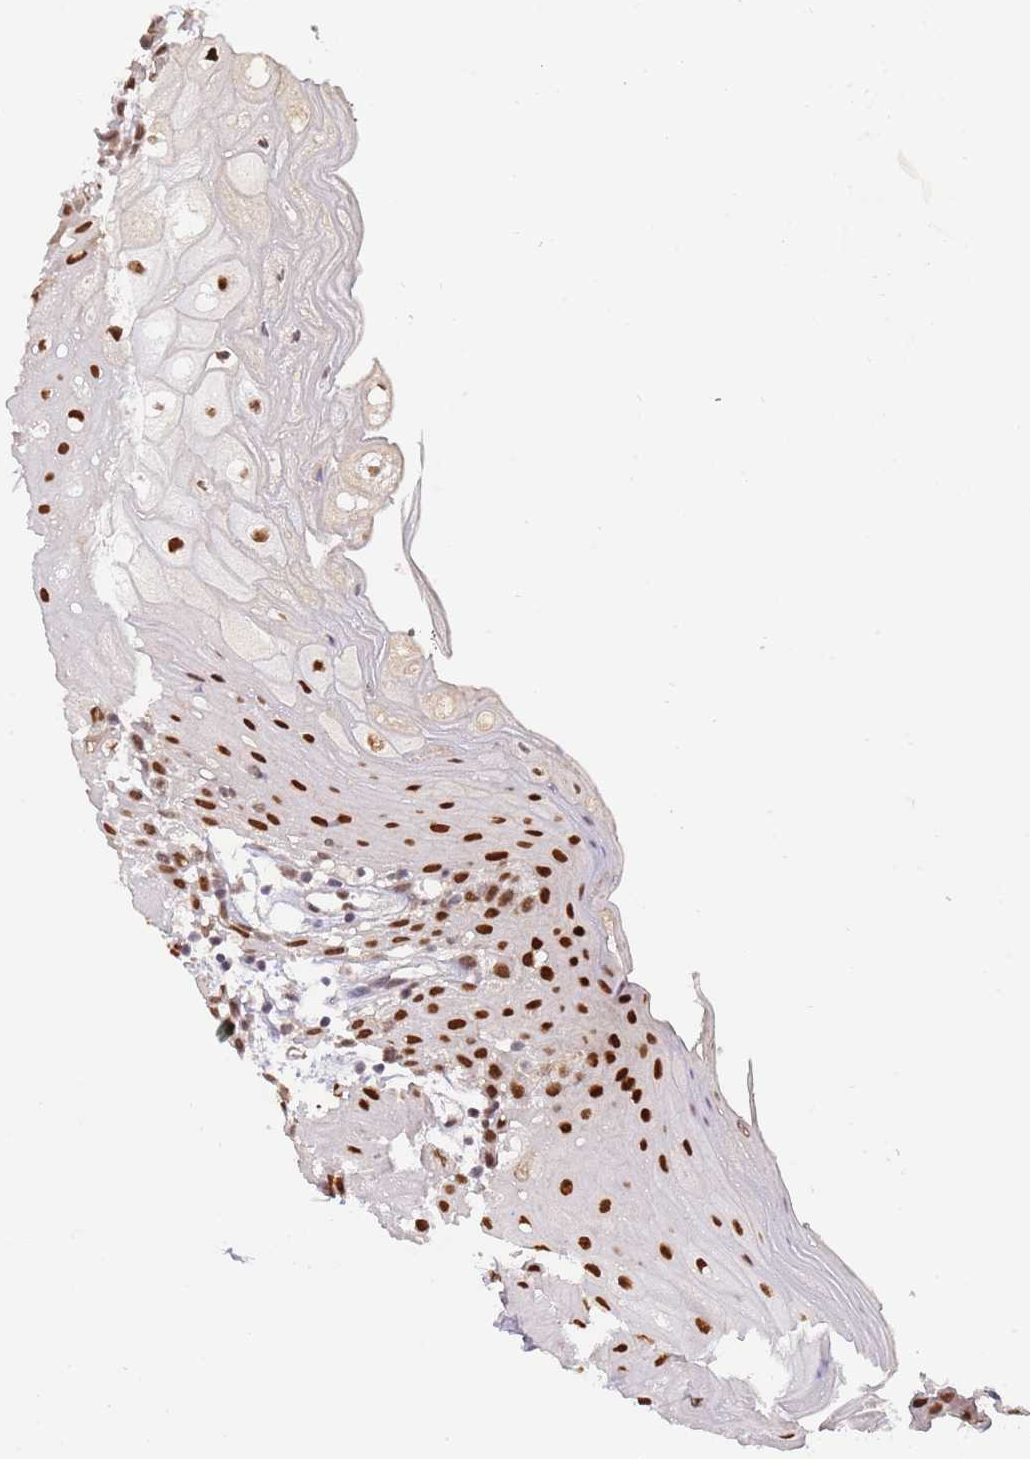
{"staining": {"intensity": "strong", "quantity": ">75%", "location": "nuclear"}, "tissue": "oral mucosa", "cell_type": "Squamous epithelial cells", "image_type": "normal", "snomed": [{"axis": "morphology", "description": "Normal tissue, NOS"}, {"axis": "topography", "description": "Oral tissue"}, {"axis": "topography", "description": "Tounge, NOS"}], "caption": "A brown stain labels strong nuclear staining of a protein in squamous epithelial cells of benign oral mucosa.", "gene": "ZBTB7A", "patient": {"sex": "female", "age": 59}}